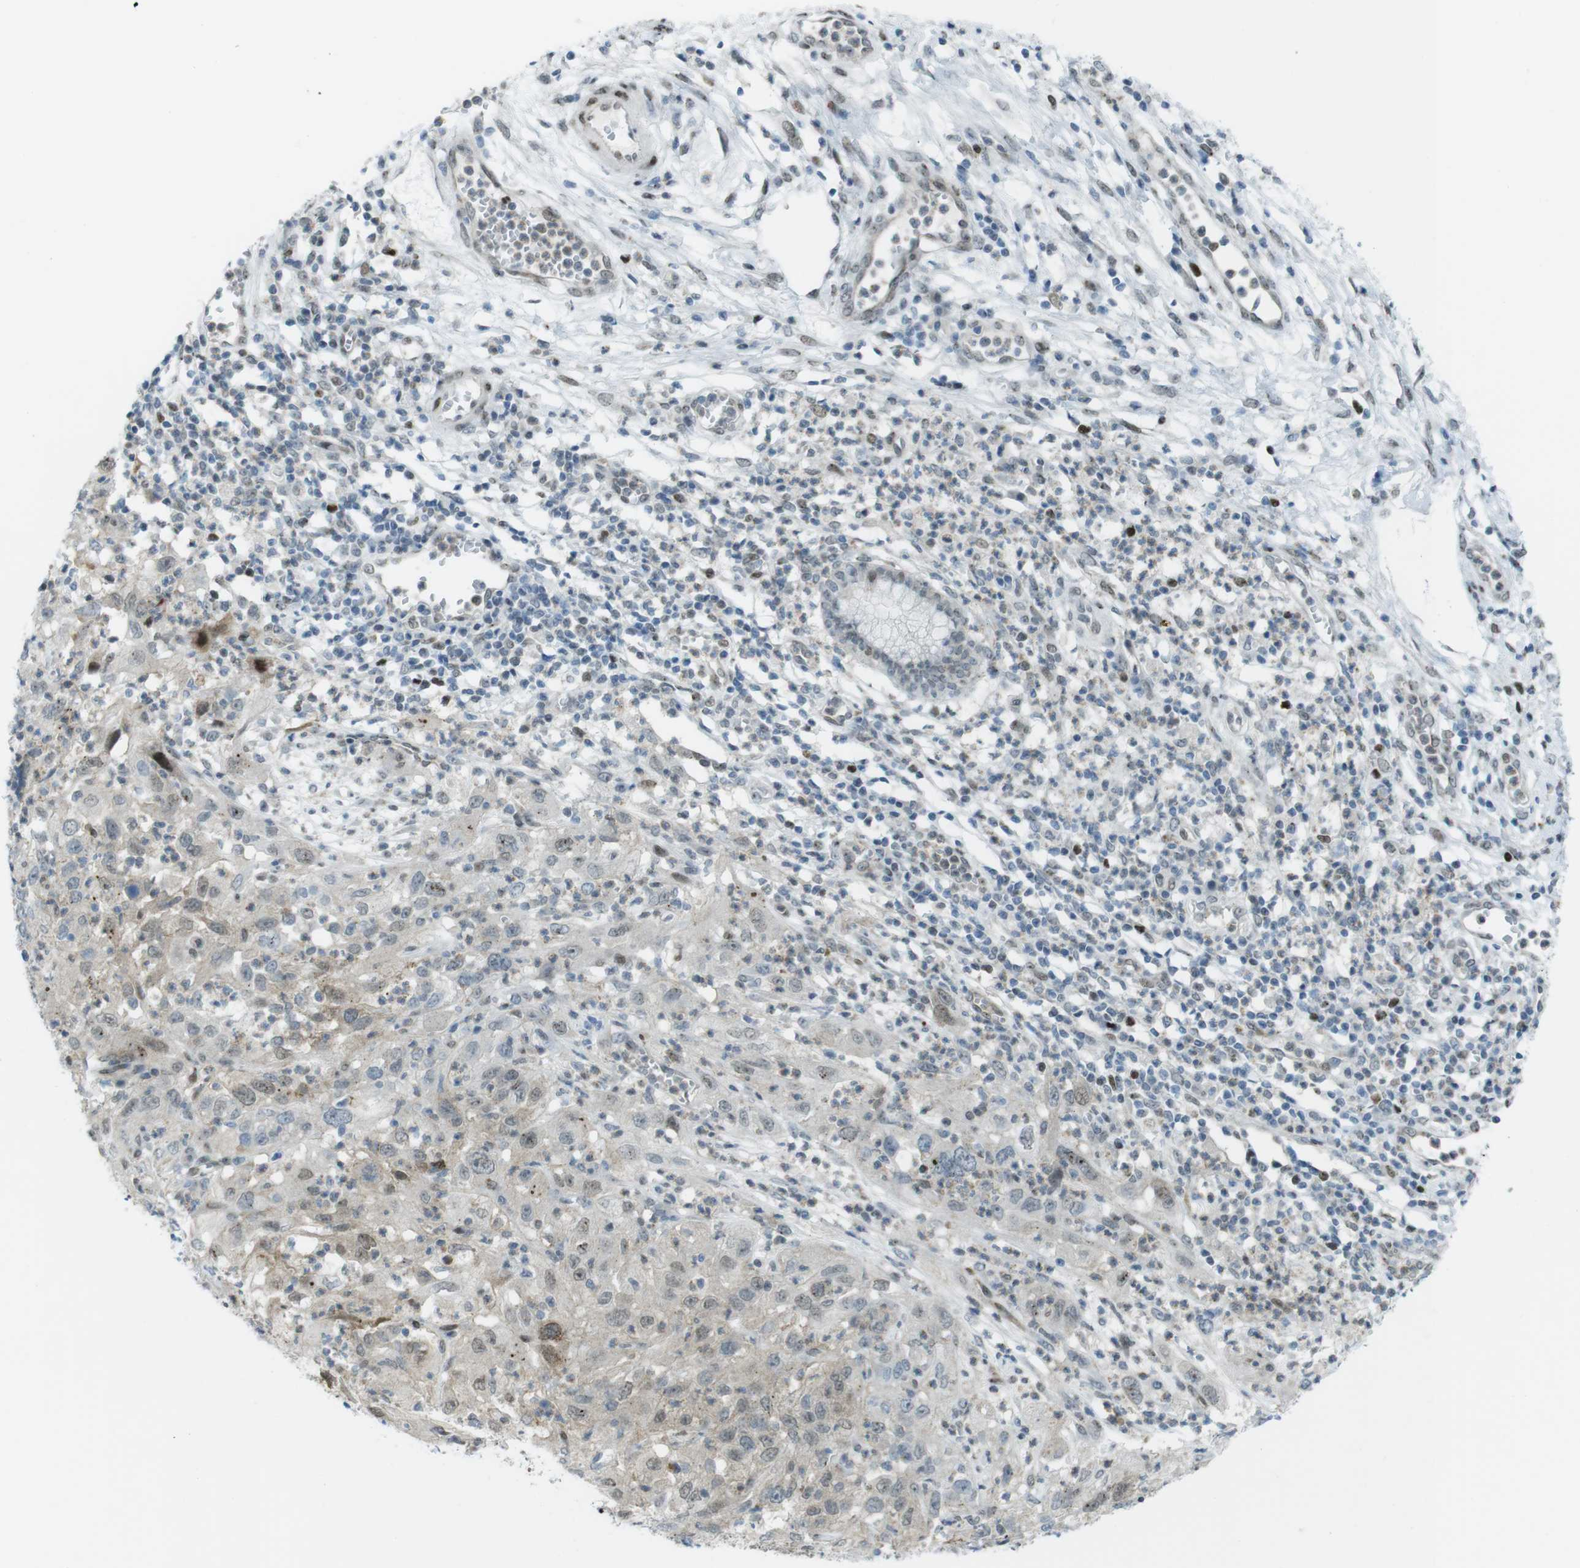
{"staining": {"intensity": "weak", "quantity": "<25%", "location": "cytoplasmic/membranous,nuclear"}, "tissue": "cervical cancer", "cell_type": "Tumor cells", "image_type": "cancer", "snomed": [{"axis": "morphology", "description": "Squamous cell carcinoma, NOS"}, {"axis": "topography", "description": "Cervix"}], "caption": "A histopathology image of human cervical cancer (squamous cell carcinoma) is negative for staining in tumor cells. (DAB IHC visualized using brightfield microscopy, high magnification).", "gene": "UBB", "patient": {"sex": "female", "age": 32}}